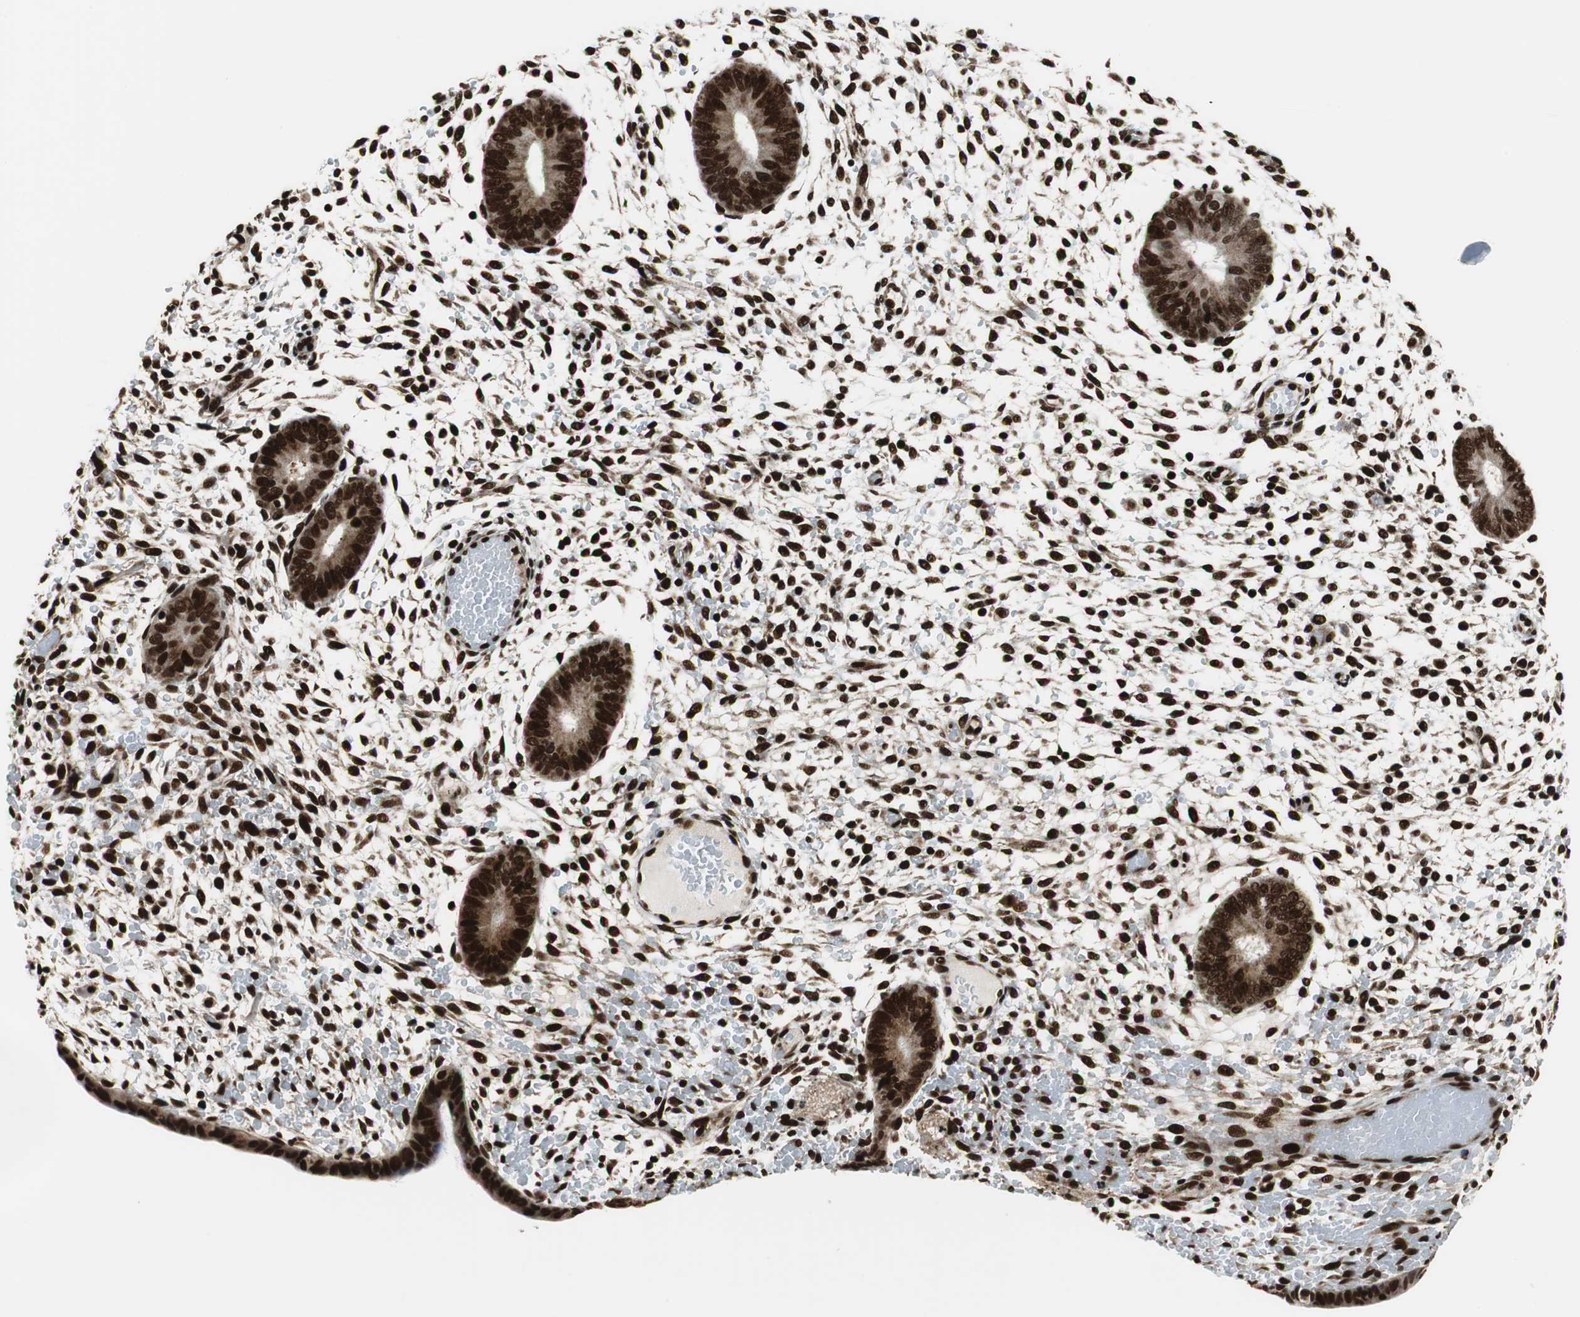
{"staining": {"intensity": "strong", "quantity": ">75%", "location": "nuclear"}, "tissue": "endometrium", "cell_type": "Cells in endometrial stroma", "image_type": "normal", "snomed": [{"axis": "morphology", "description": "Normal tissue, NOS"}, {"axis": "topography", "description": "Endometrium"}], "caption": "Immunohistochemical staining of normal human endometrium displays strong nuclear protein expression in about >75% of cells in endometrial stroma. The protein is shown in brown color, while the nuclei are stained blue.", "gene": "HDAC1", "patient": {"sex": "female", "age": 42}}